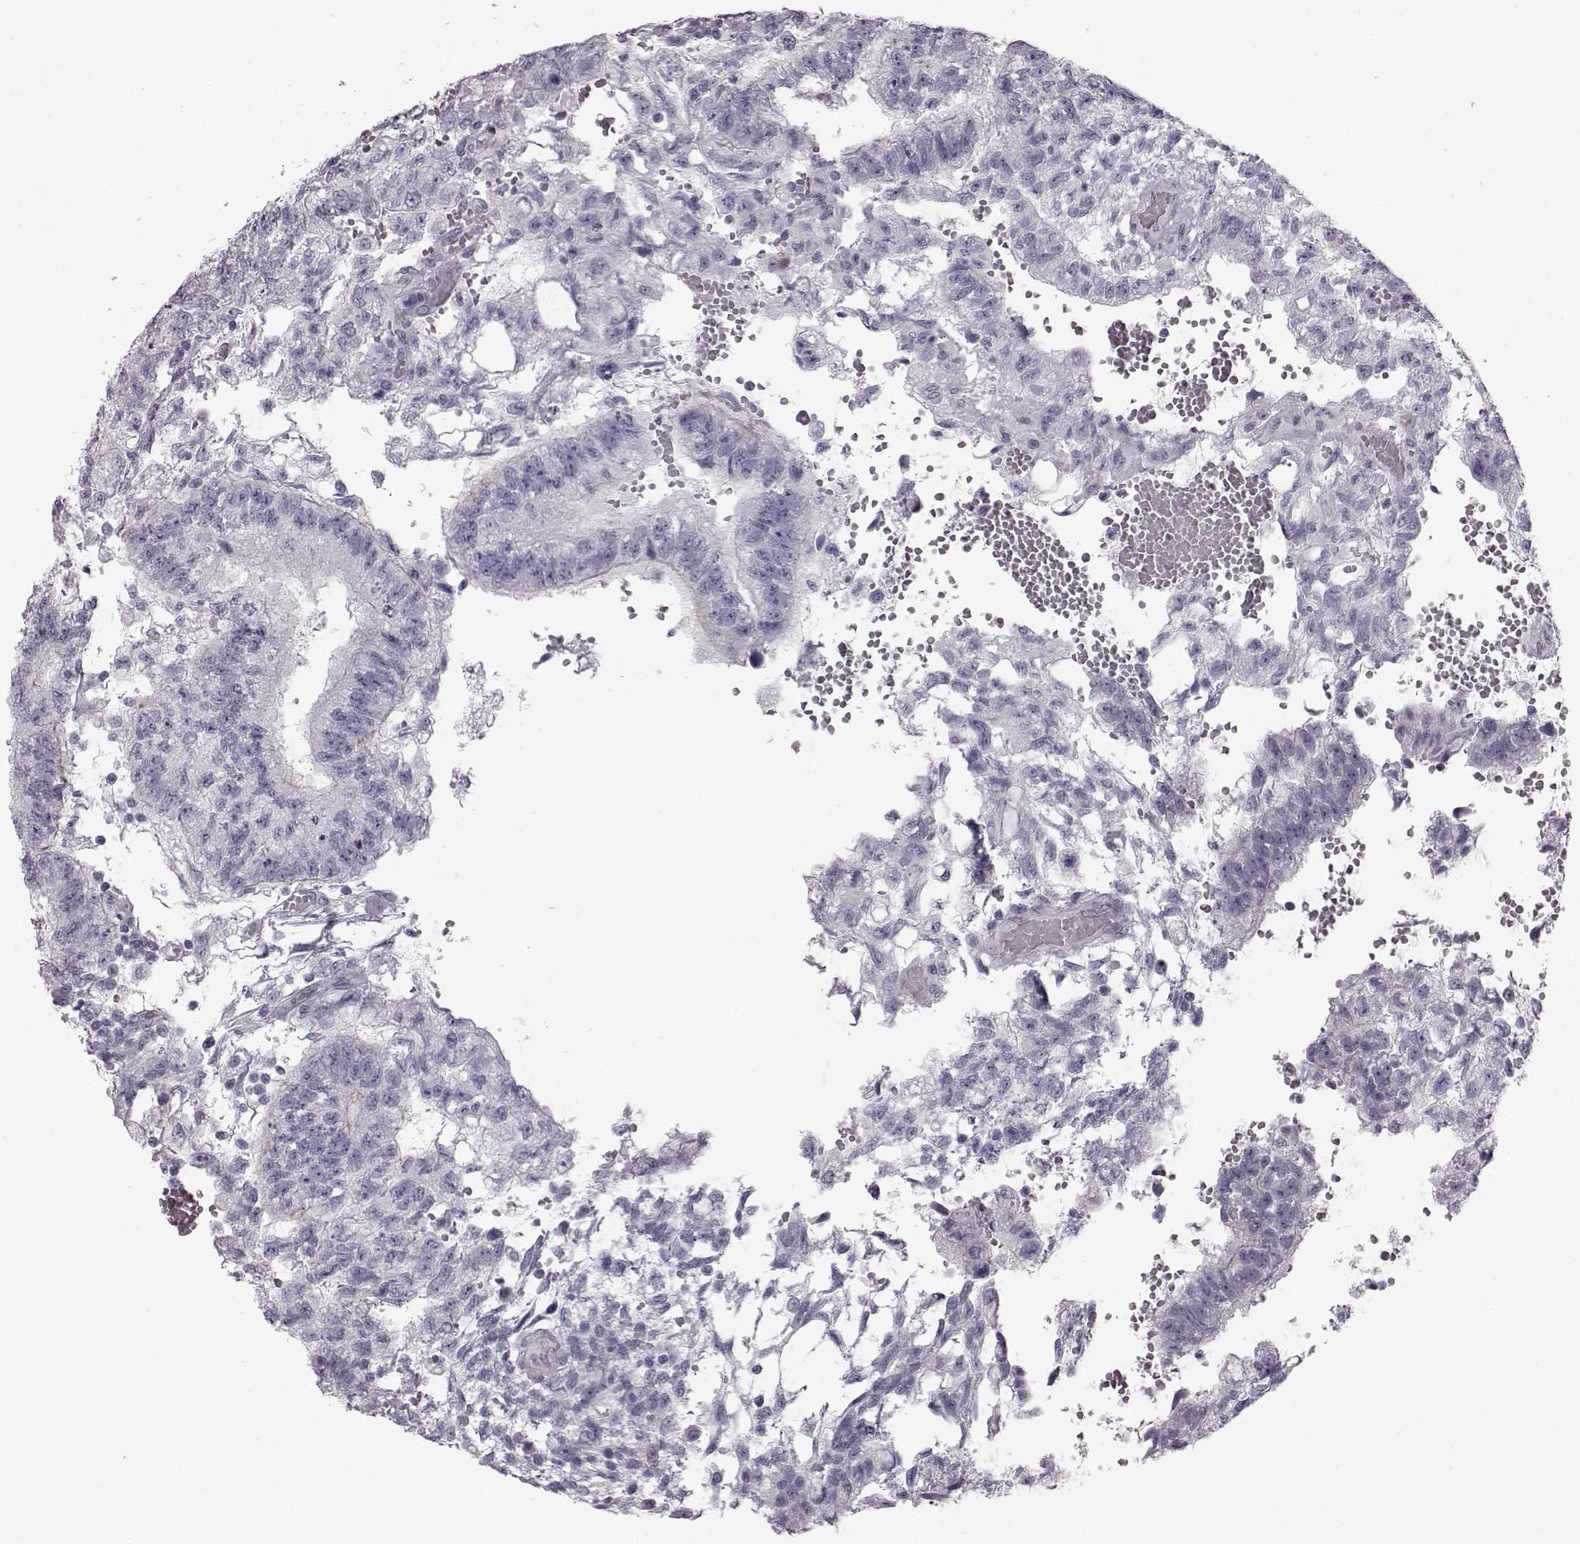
{"staining": {"intensity": "negative", "quantity": "none", "location": "none"}, "tissue": "testis cancer", "cell_type": "Tumor cells", "image_type": "cancer", "snomed": [{"axis": "morphology", "description": "Carcinoma, Embryonal, NOS"}, {"axis": "topography", "description": "Testis"}], "caption": "Immunohistochemical staining of testis cancer demonstrates no significant staining in tumor cells.", "gene": "TCHHL1", "patient": {"sex": "male", "age": 32}}